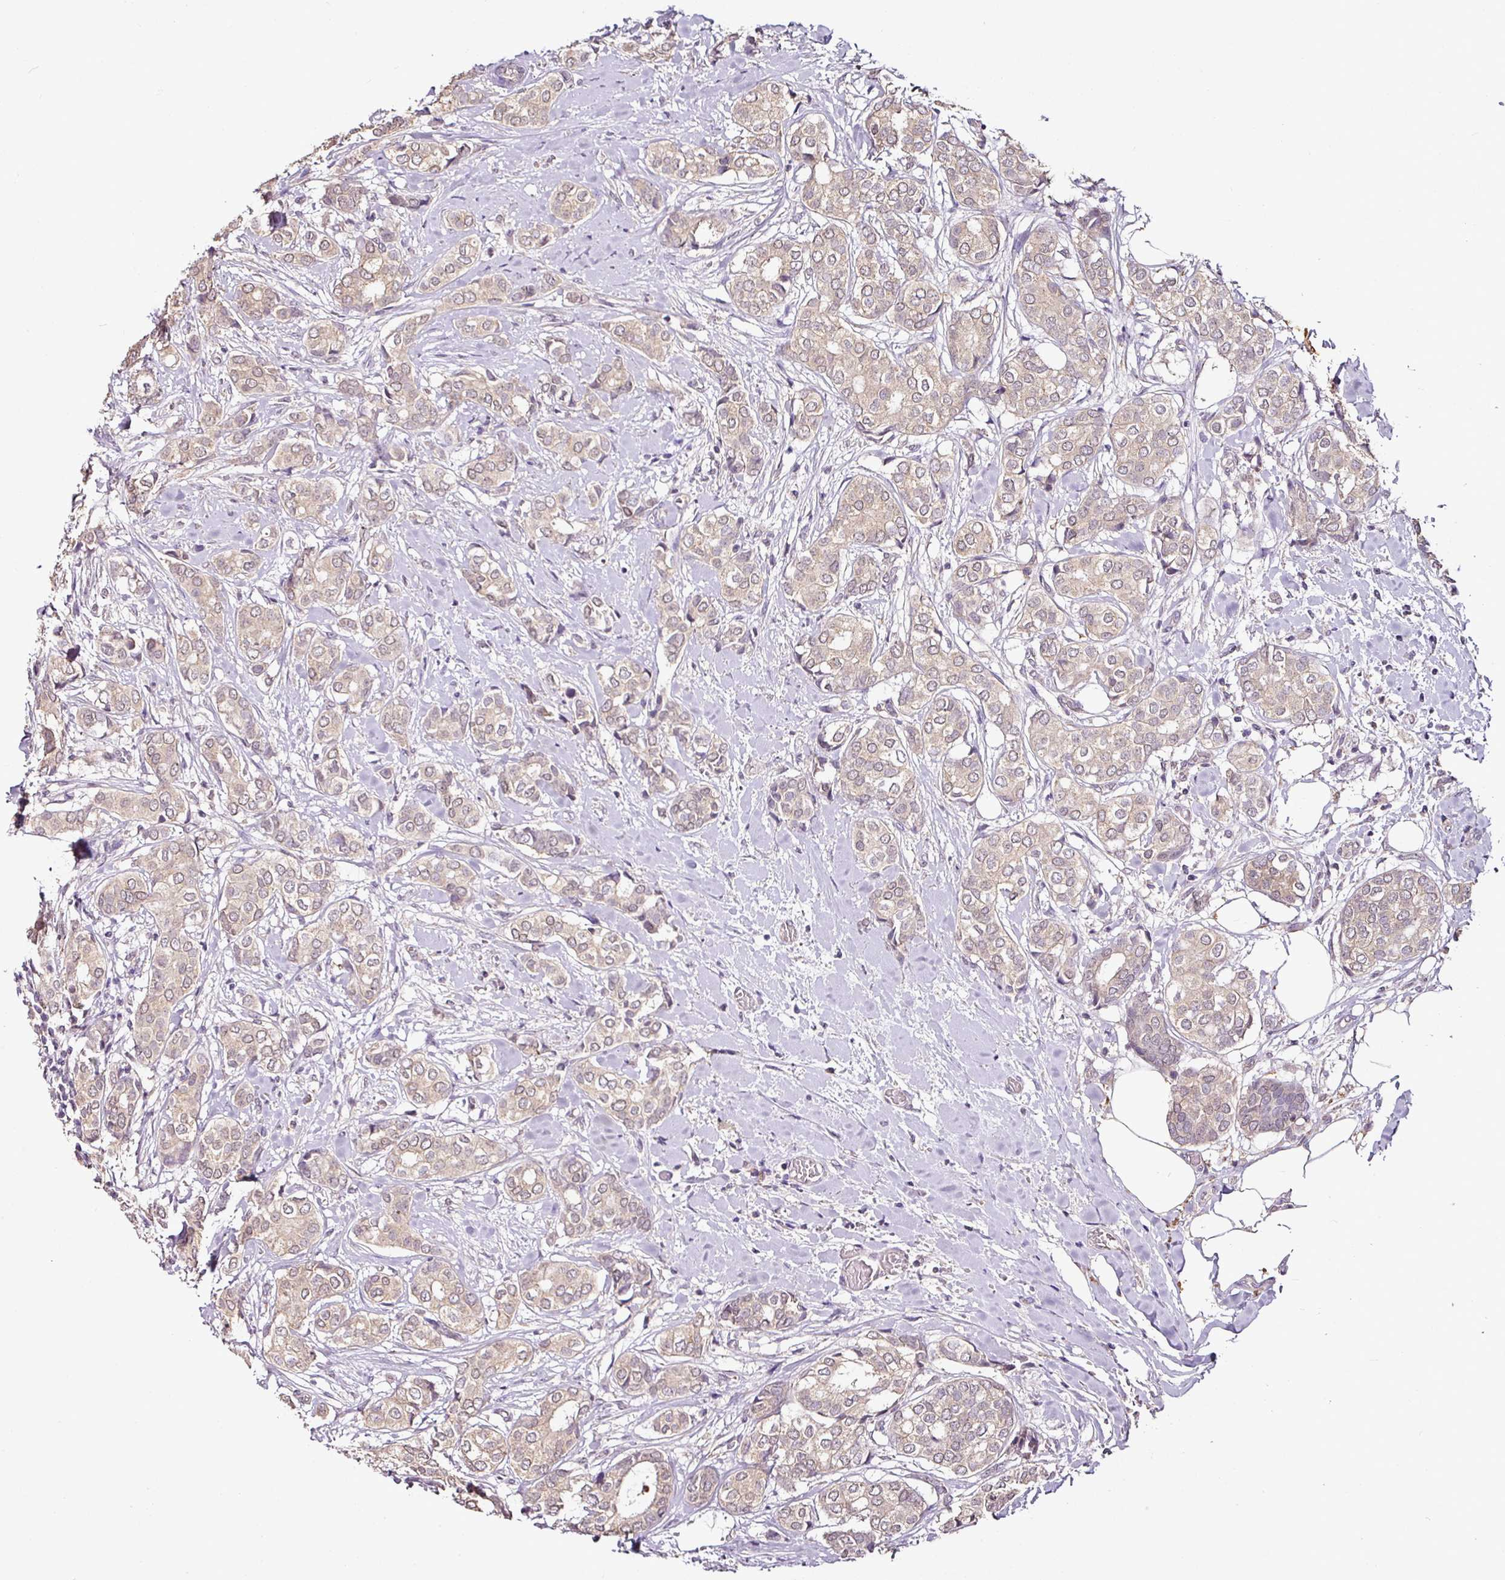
{"staining": {"intensity": "weak", "quantity": "25%-75%", "location": "cytoplasmic/membranous"}, "tissue": "breast cancer", "cell_type": "Tumor cells", "image_type": "cancer", "snomed": [{"axis": "morphology", "description": "Duct carcinoma"}, {"axis": "topography", "description": "Breast"}], "caption": "About 25%-75% of tumor cells in breast invasive ductal carcinoma demonstrate weak cytoplasmic/membranous protein expression as visualized by brown immunohistochemical staining.", "gene": "RPL38", "patient": {"sex": "female", "age": 73}}